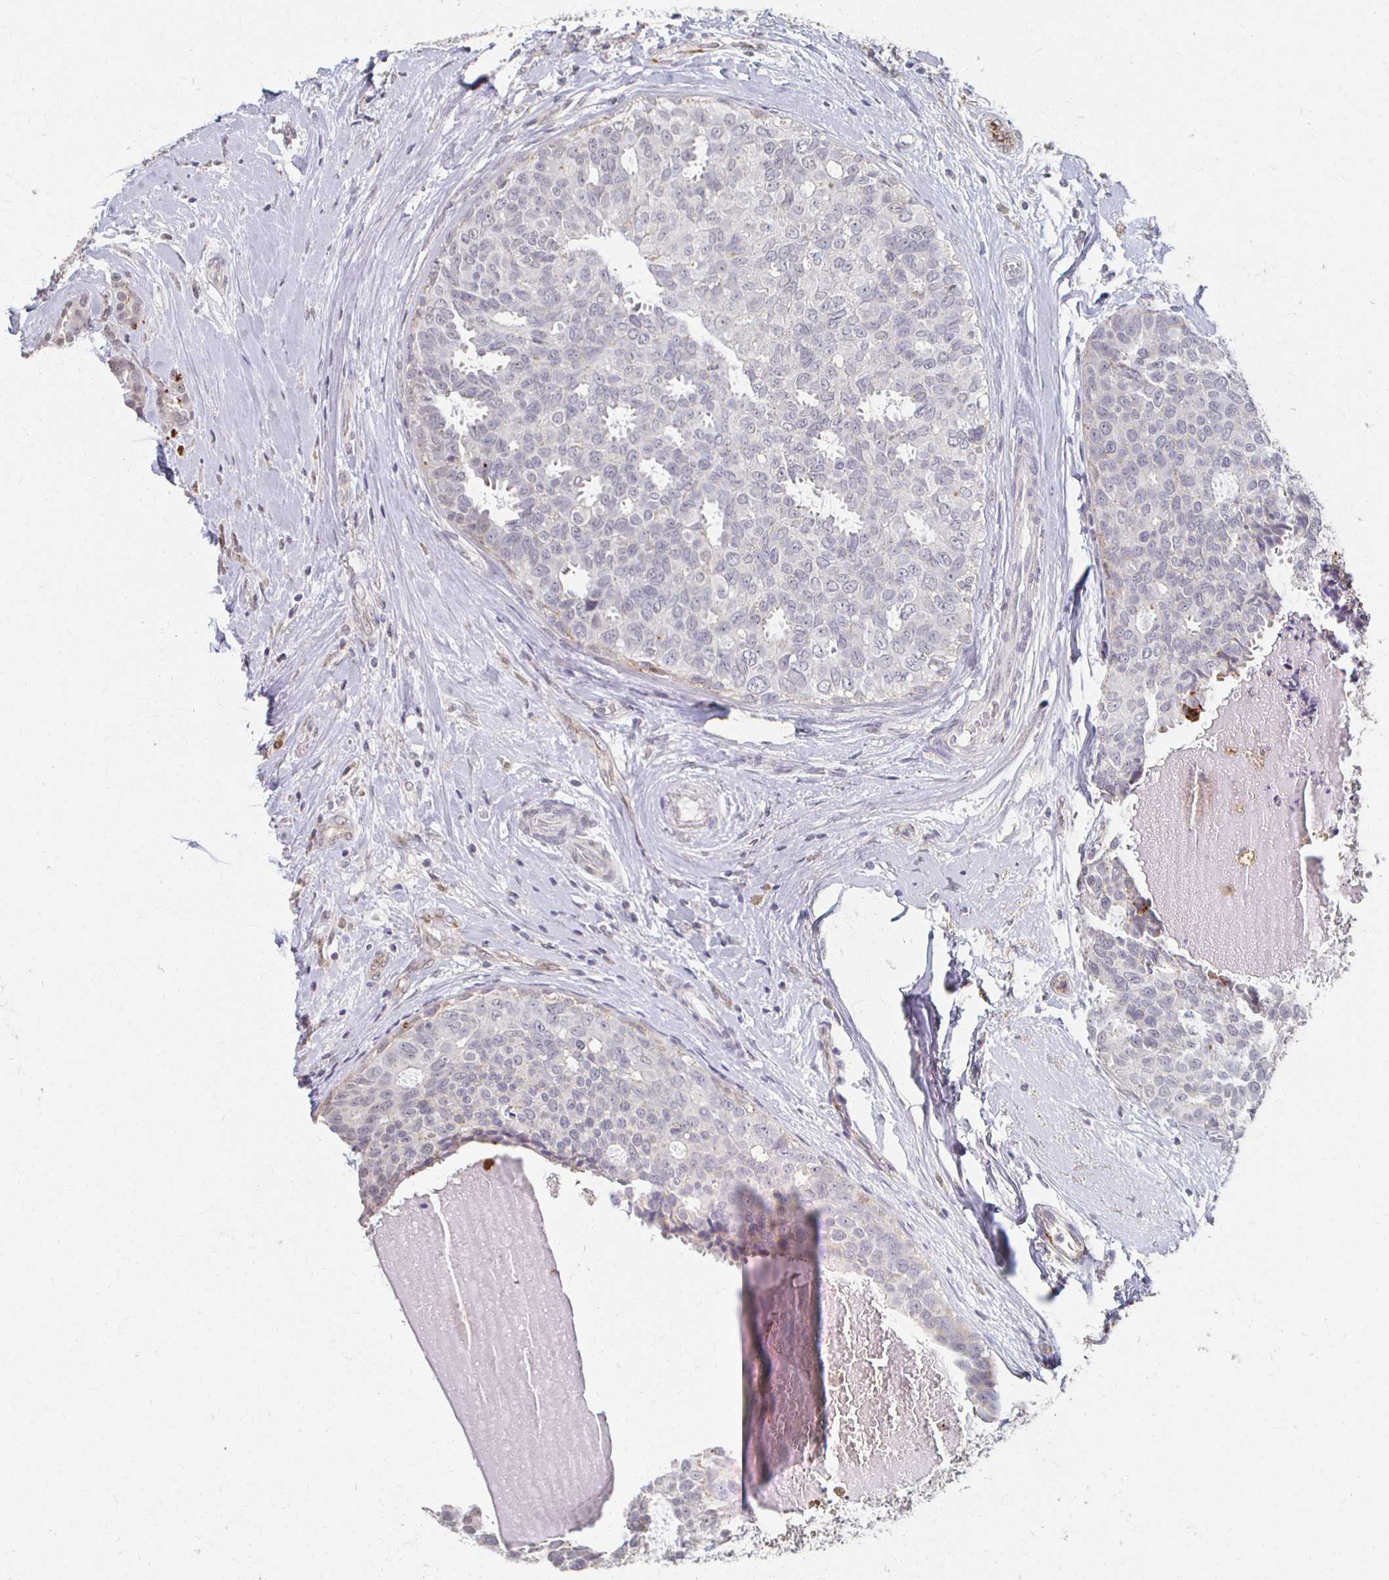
{"staining": {"intensity": "negative", "quantity": "none", "location": "none"}, "tissue": "breast cancer", "cell_type": "Tumor cells", "image_type": "cancer", "snomed": [{"axis": "morphology", "description": "Duct carcinoma"}, {"axis": "topography", "description": "Breast"}], "caption": "A photomicrograph of human breast invasive ductal carcinoma is negative for staining in tumor cells. Brightfield microscopy of IHC stained with DAB (brown) and hematoxylin (blue), captured at high magnification.", "gene": "DAB1", "patient": {"sex": "female", "age": 45}}